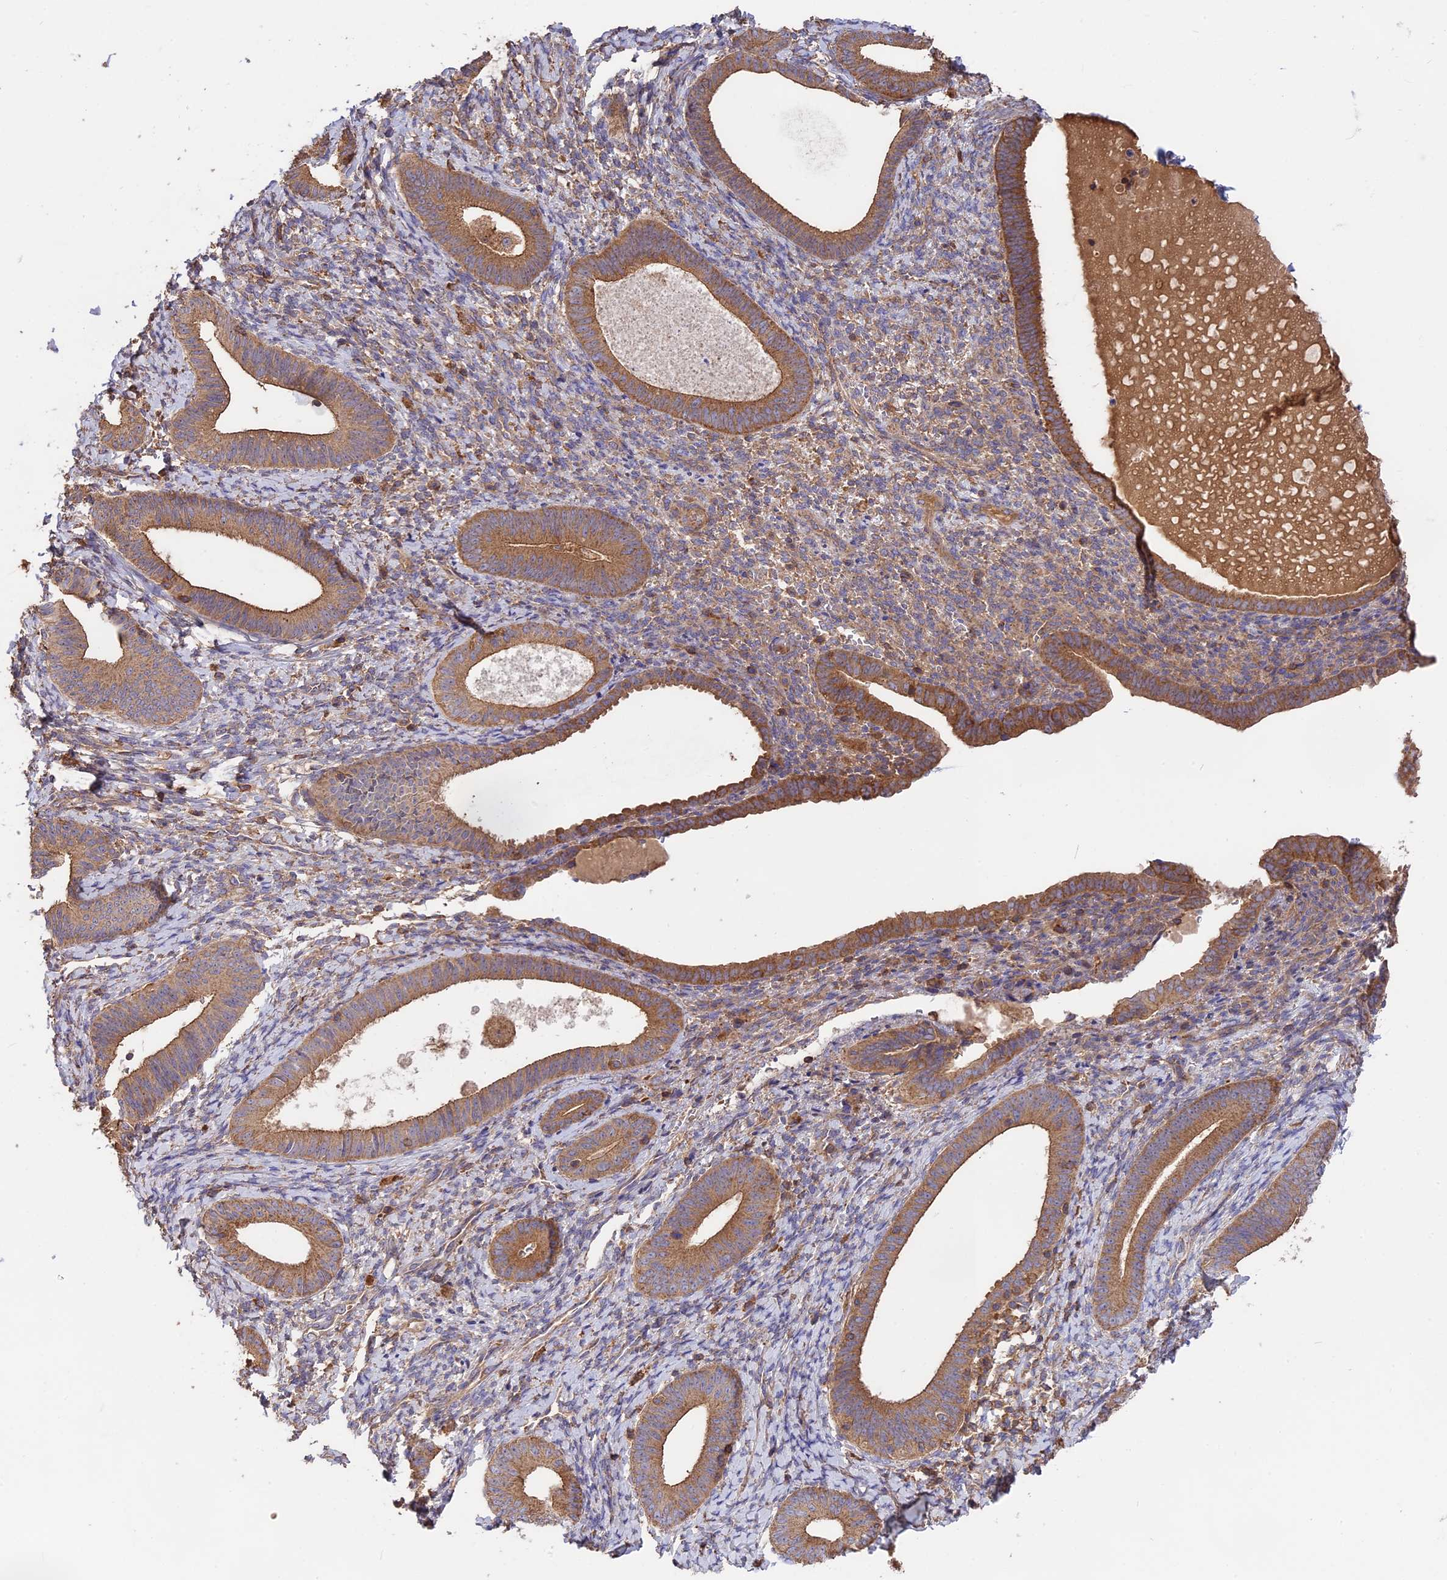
{"staining": {"intensity": "weak", "quantity": ">75%", "location": "cytoplasmic/membranous"}, "tissue": "endometrium", "cell_type": "Cells in endometrial stroma", "image_type": "normal", "snomed": [{"axis": "morphology", "description": "Normal tissue, NOS"}, {"axis": "topography", "description": "Endometrium"}], "caption": "IHC (DAB (3,3'-diaminobenzidine)) staining of benign endometrium displays weak cytoplasmic/membranous protein positivity in approximately >75% of cells in endometrial stroma. The staining is performed using DAB (3,3'-diaminobenzidine) brown chromogen to label protein expression. The nuclei are counter-stained blue using hematoxylin.", "gene": "NUDT8", "patient": {"sex": "female", "age": 65}}